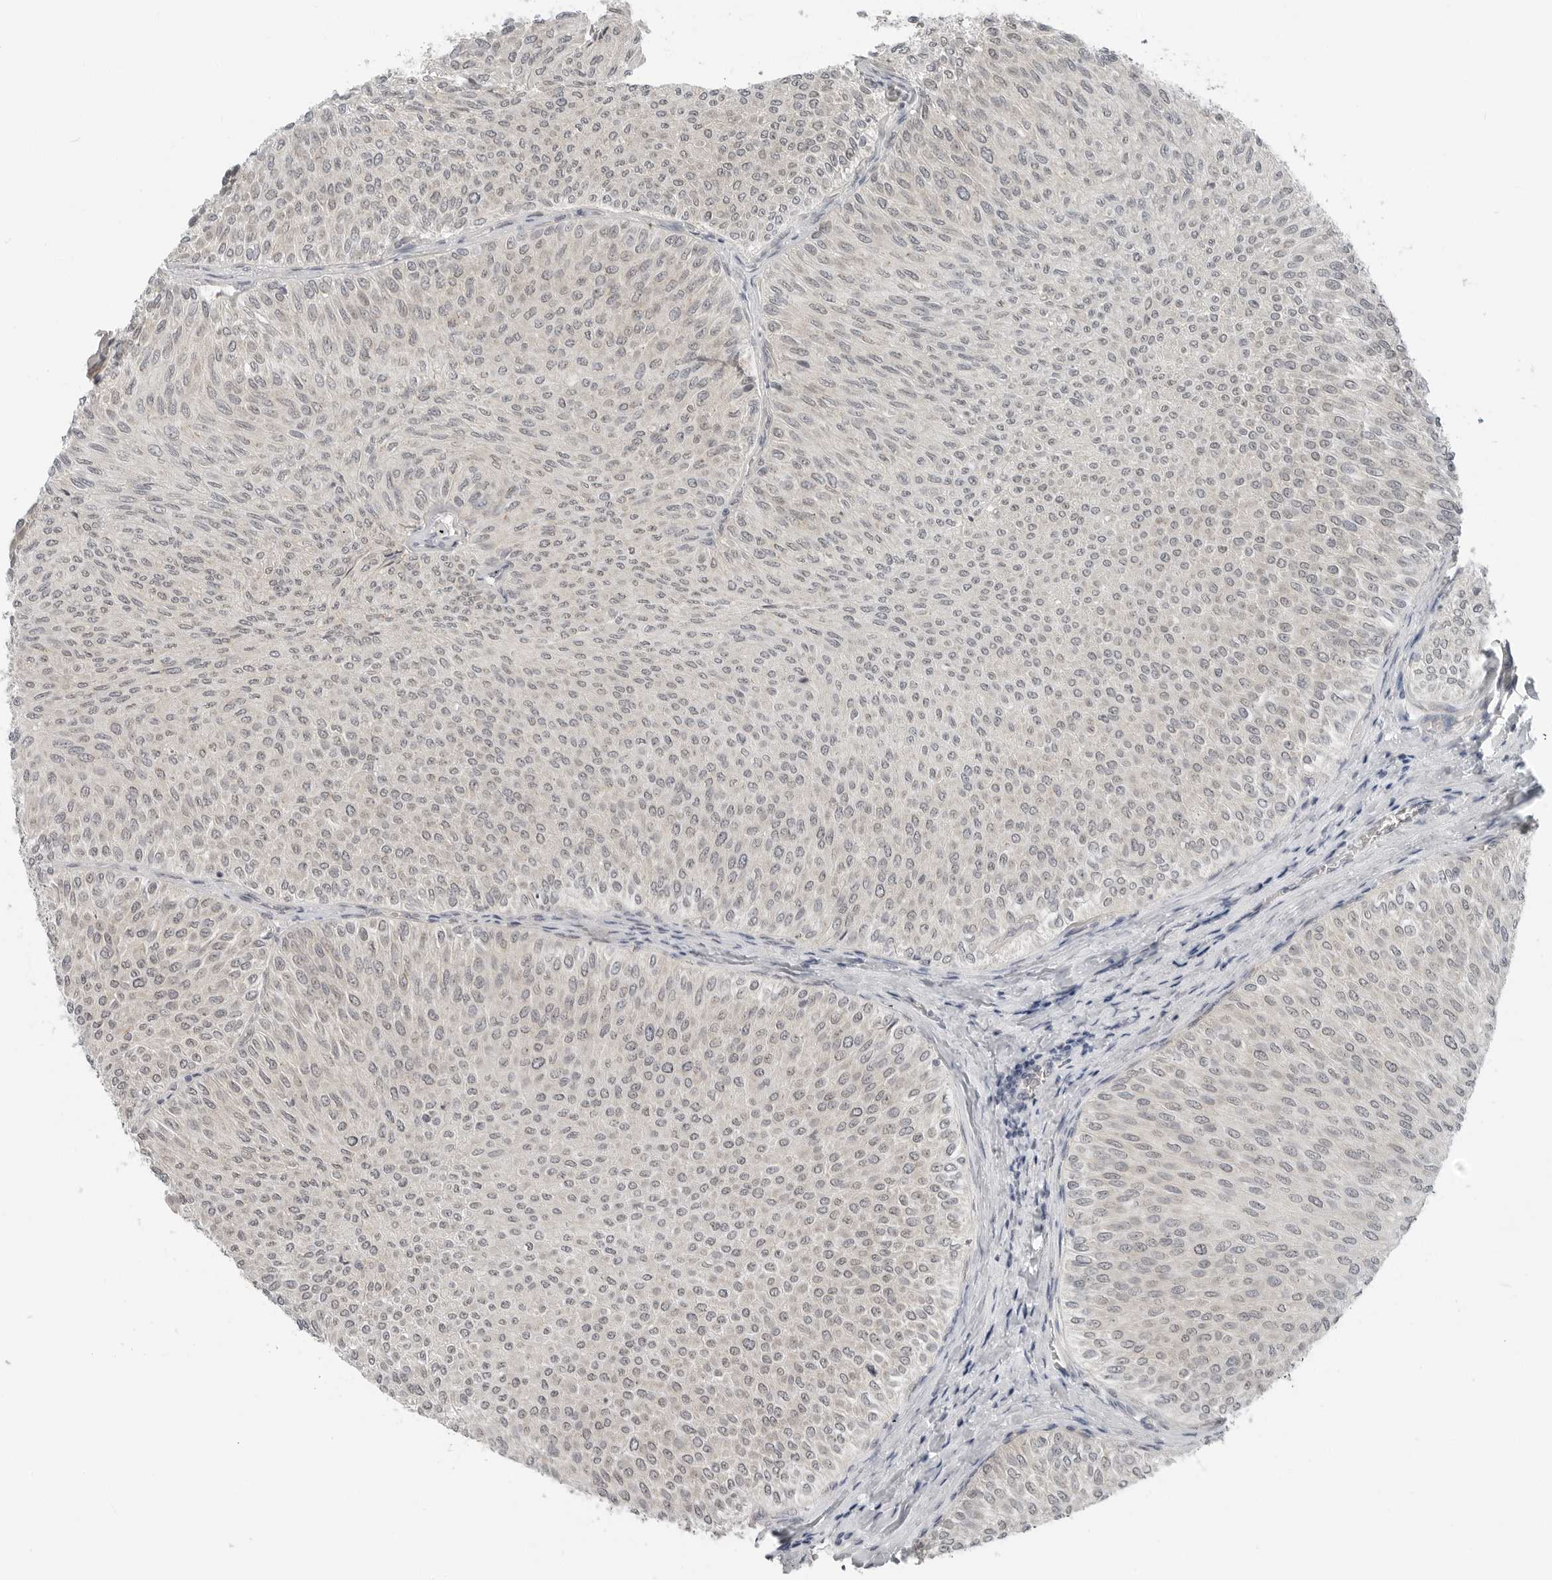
{"staining": {"intensity": "negative", "quantity": "none", "location": "none"}, "tissue": "urothelial cancer", "cell_type": "Tumor cells", "image_type": "cancer", "snomed": [{"axis": "morphology", "description": "Urothelial carcinoma, Low grade"}, {"axis": "topography", "description": "Urinary bladder"}], "caption": "Tumor cells show no significant protein staining in low-grade urothelial carcinoma.", "gene": "FCRLB", "patient": {"sex": "male", "age": 78}}